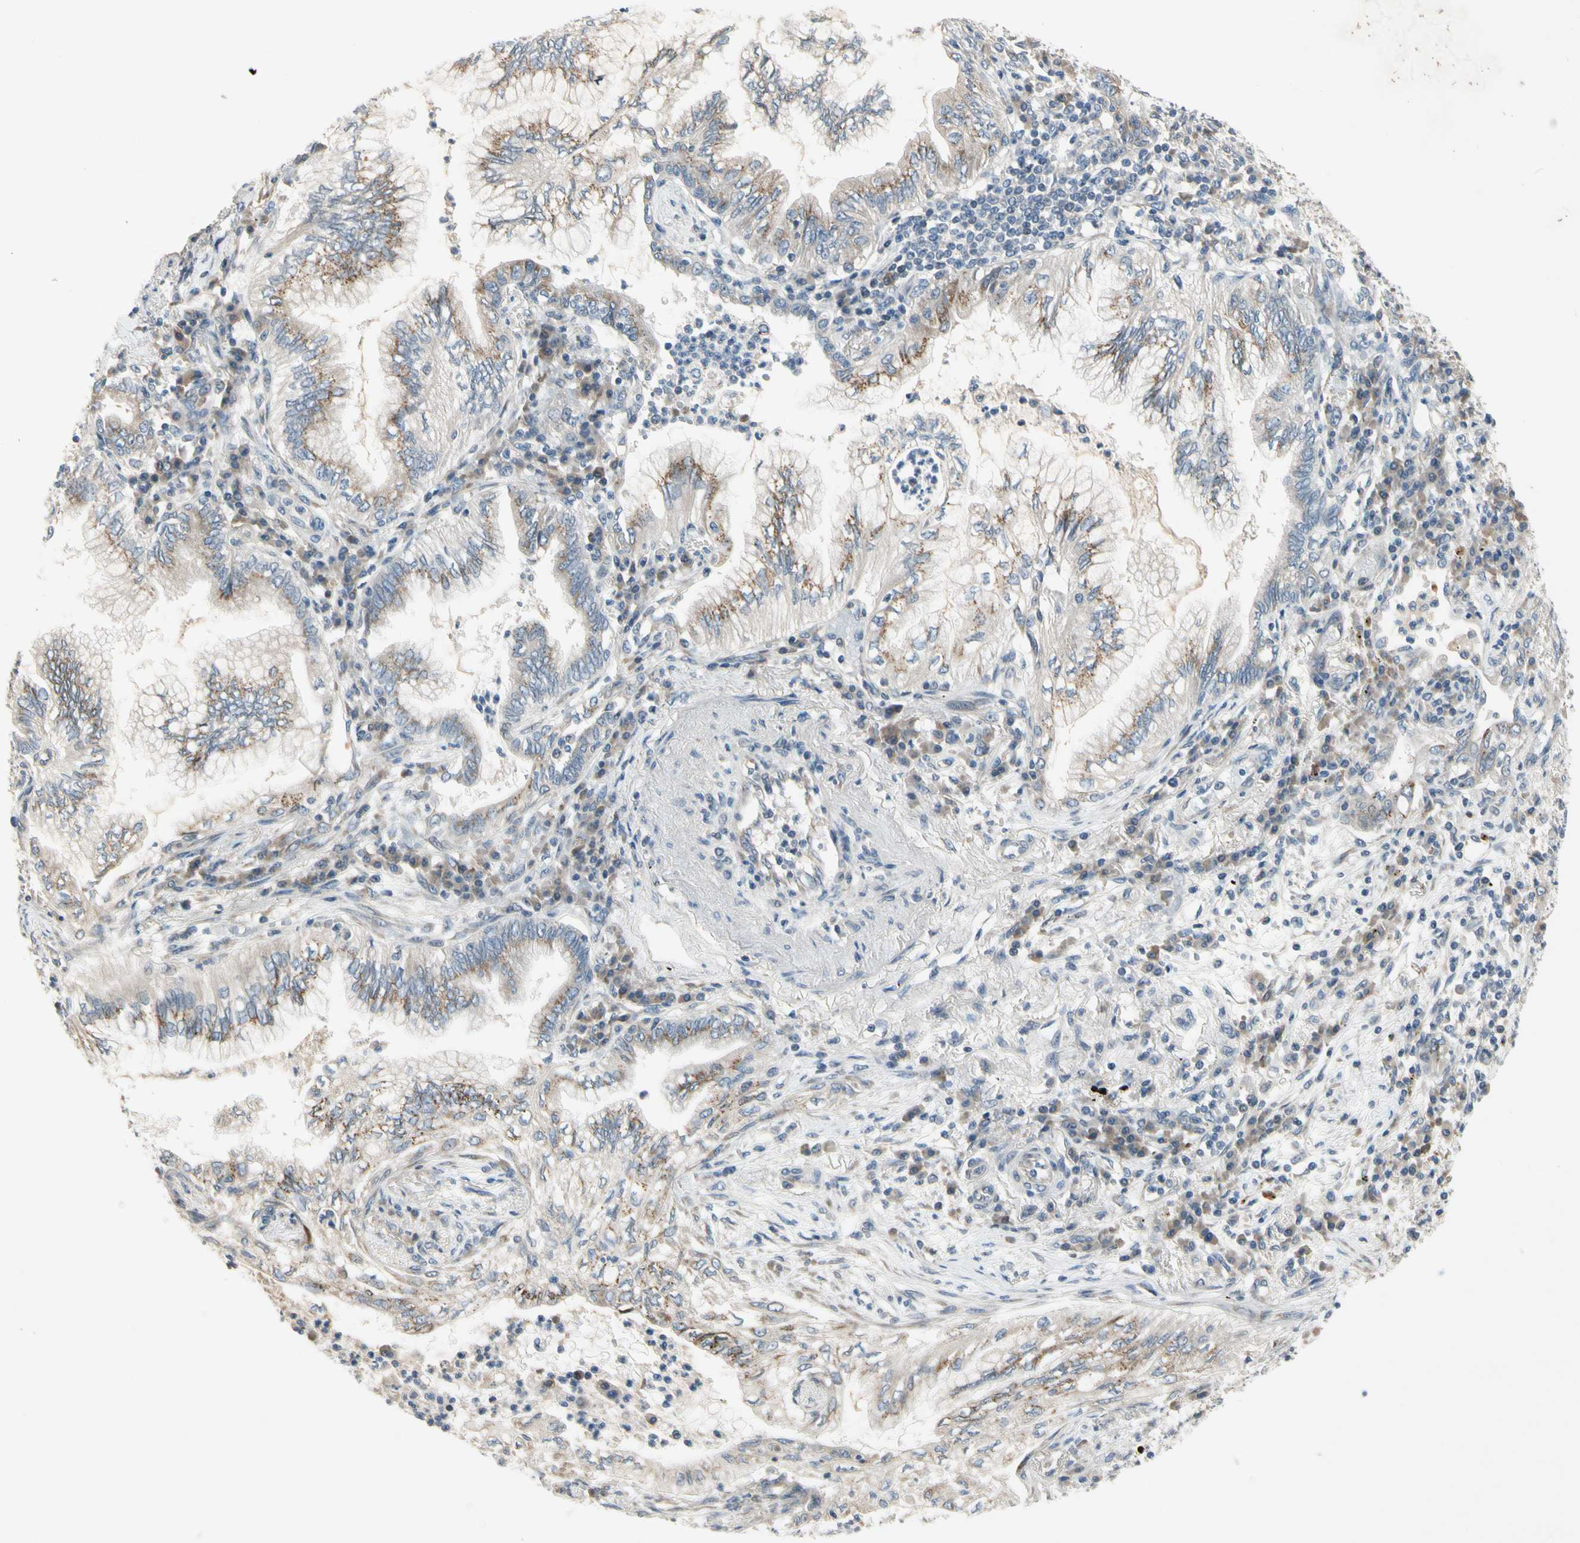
{"staining": {"intensity": "moderate", "quantity": ">75%", "location": "cytoplasmic/membranous"}, "tissue": "lung cancer", "cell_type": "Tumor cells", "image_type": "cancer", "snomed": [{"axis": "morphology", "description": "Normal tissue, NOS"}, {"axis": "morphology", "description": "Adenocarcinoma, NOS"}, {"axis": "topography", "description": "Bronchus"}, {"axis": "topography", "description": "Lung"}], "caption": "Protein staining of lung adenocarcinoma tissue reveals moderate cytoplasmic/membranous expression in about >75% of tumor cells. (Stains: DAB in brown, nuclei in blue, Microscopy: brightfield microscopy at high magnification).", "gene": "RPS6KB2", "patient": {"sex": "female", "age": 70}}